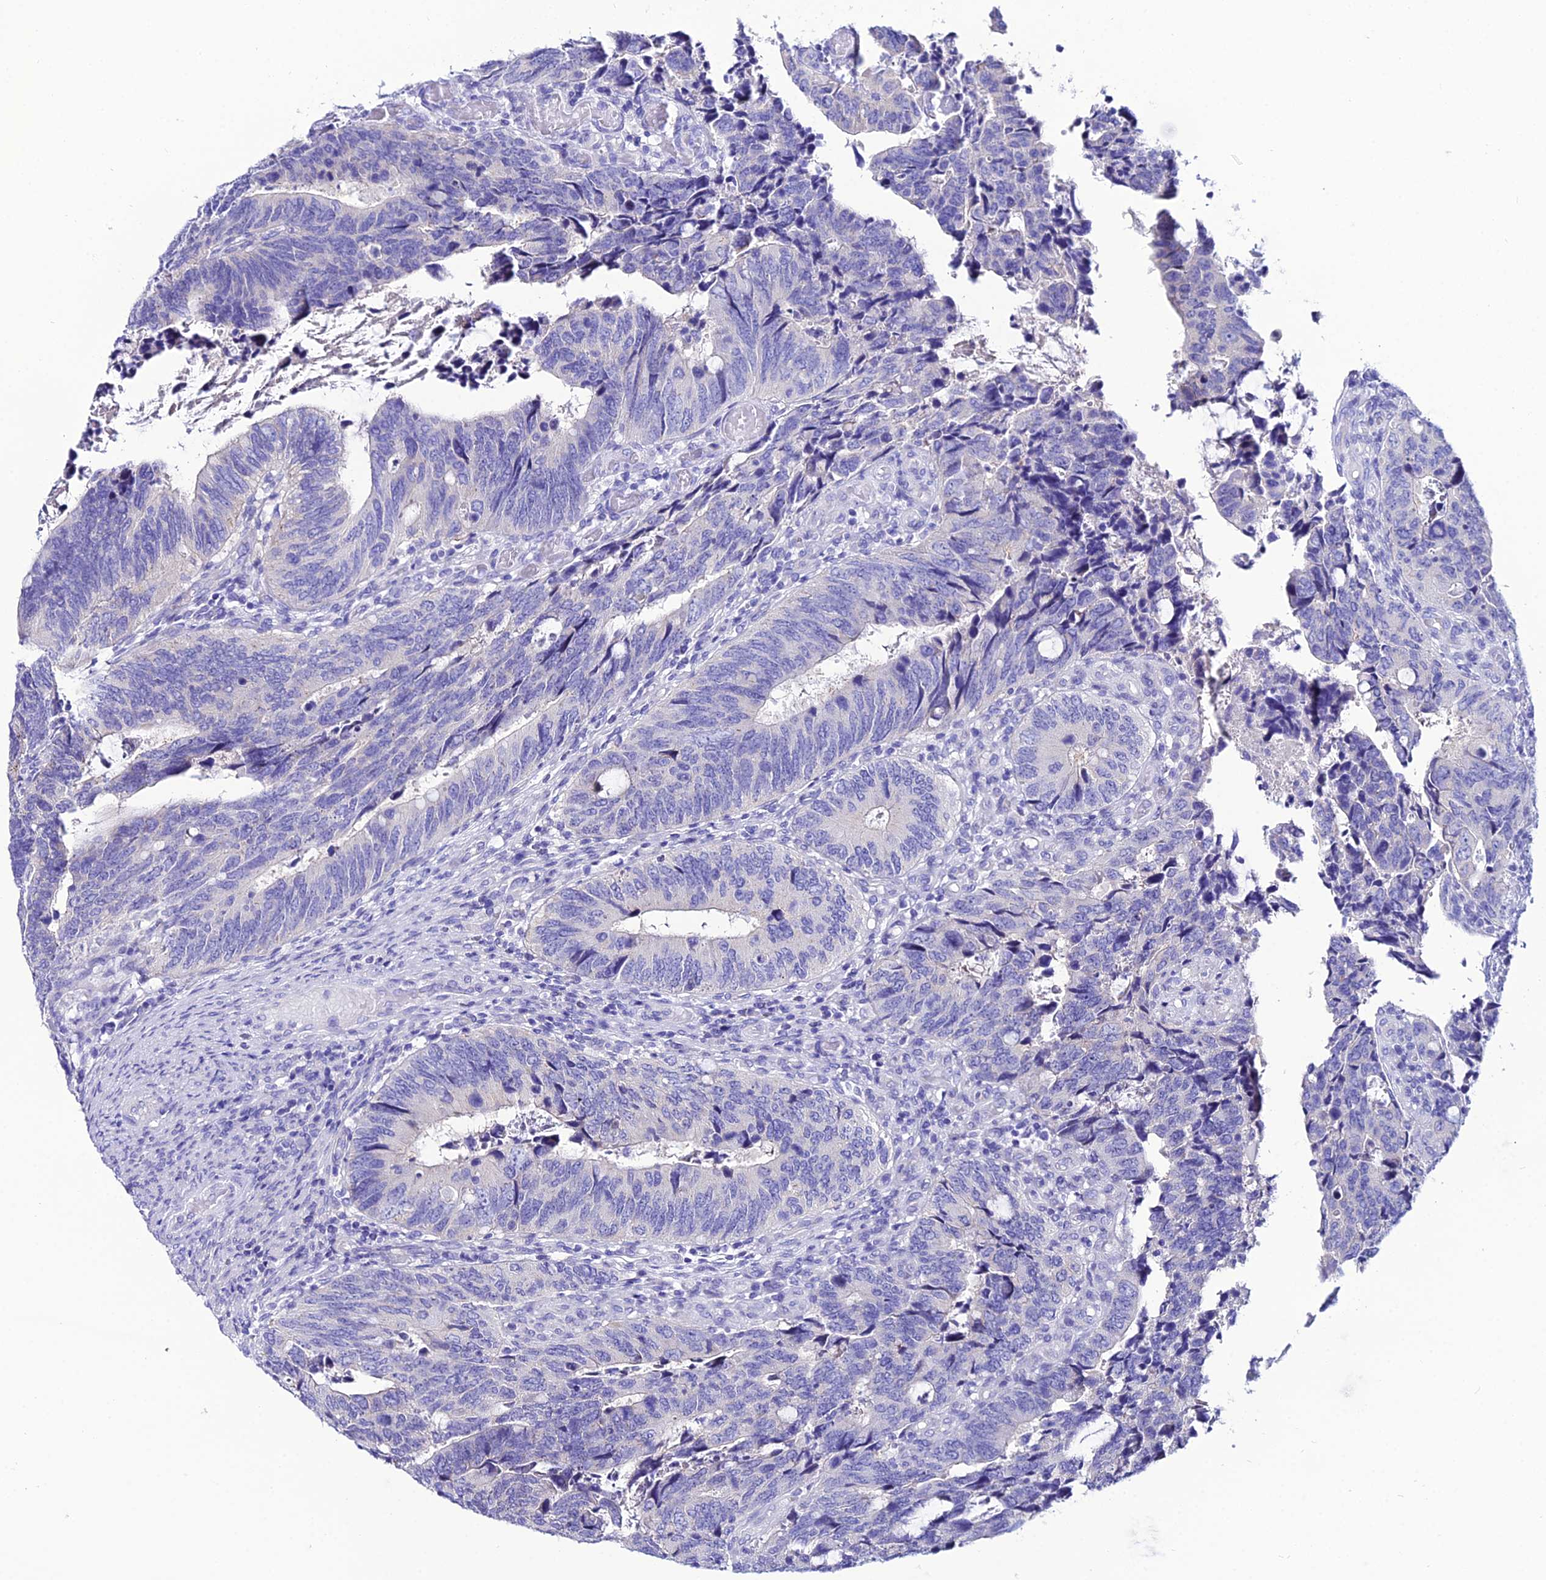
{"staining": {"intensity": "negative", "quantity": "none", "location": "none"}, "tissue": "colorectal cancer", "cell_type": "Tumor cells", "image_type": "cancer", "snomed": [{"axis": "morphology", "description": "Adenocarcinoma, NOS"}, {"axis": "topography", "description": "Colon"}], "caption": "Immunohistochemistry photomicrograph of human colorectal adenocarcinoma stained for a protein (brown), which reveals no expression in tumor cells. The staining is performed using DAB brown chromogen with nuclei counter-stained in using hematoxylin.", "gene": "OR4D5", "patient": {"sex": "male", "age": 87}}